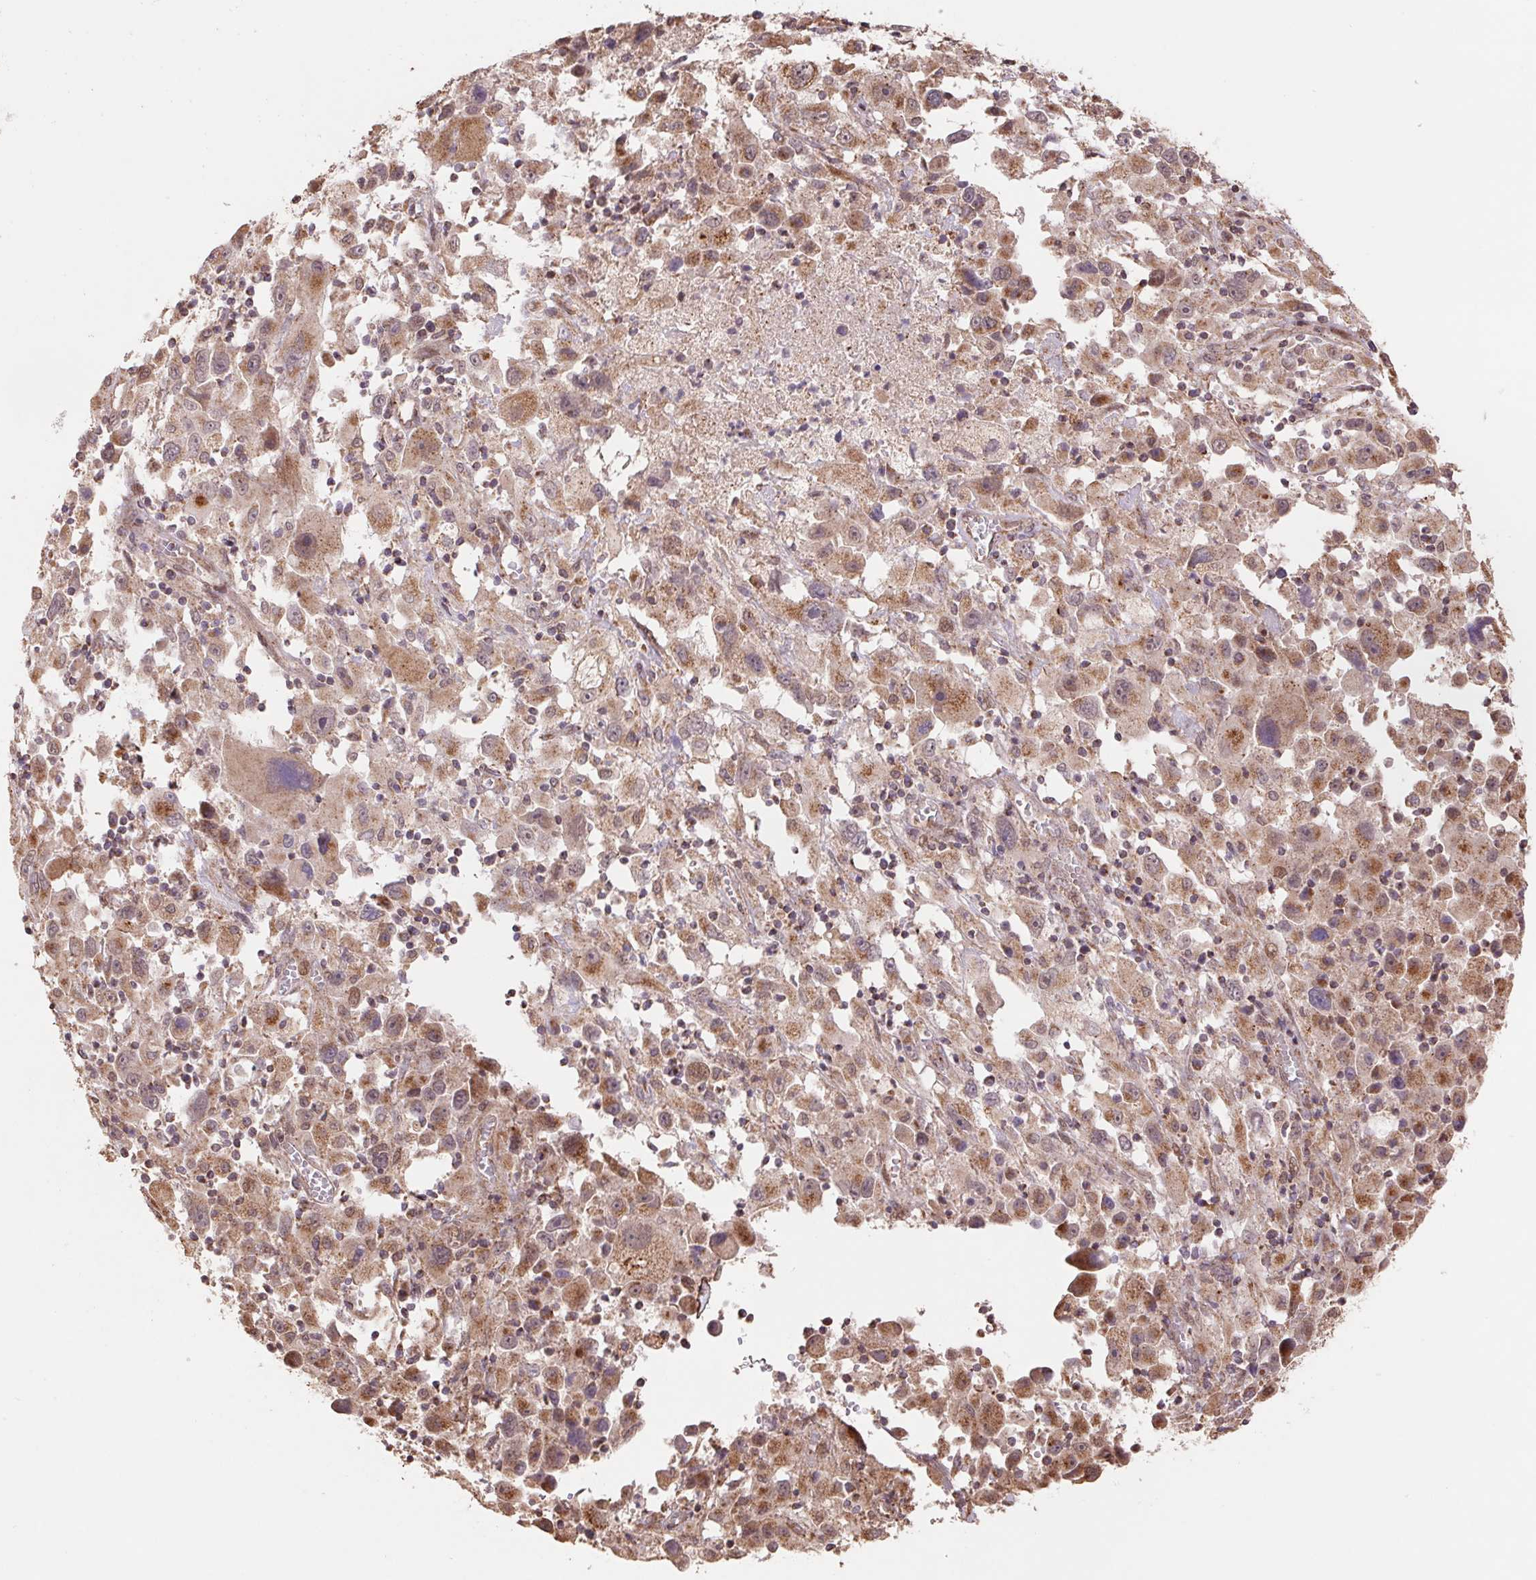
{"staining": {"intensity": "moderate", "quantity": "25%-75%", "location": "cytoplasmic/membranous,nuclear"}, "tissue": "melanoma", "cell_type": "Tumor cells", "image_type": "cancer", "snomed": [{"axis": "morphology", "description": "Malignant melanoma, Metastatic site"}, {"axis": "topography", "description": "Soft tissue"}], "caption": "Tumor cells demonstrate medium levels of moderate cytoplasmic/membranous and nuclear positivity in about 25%-75% of cells in human malignant melanoma (metastatic site).", "gene": "PDHA1", "patient": {"sex": "male", "age": 50}}